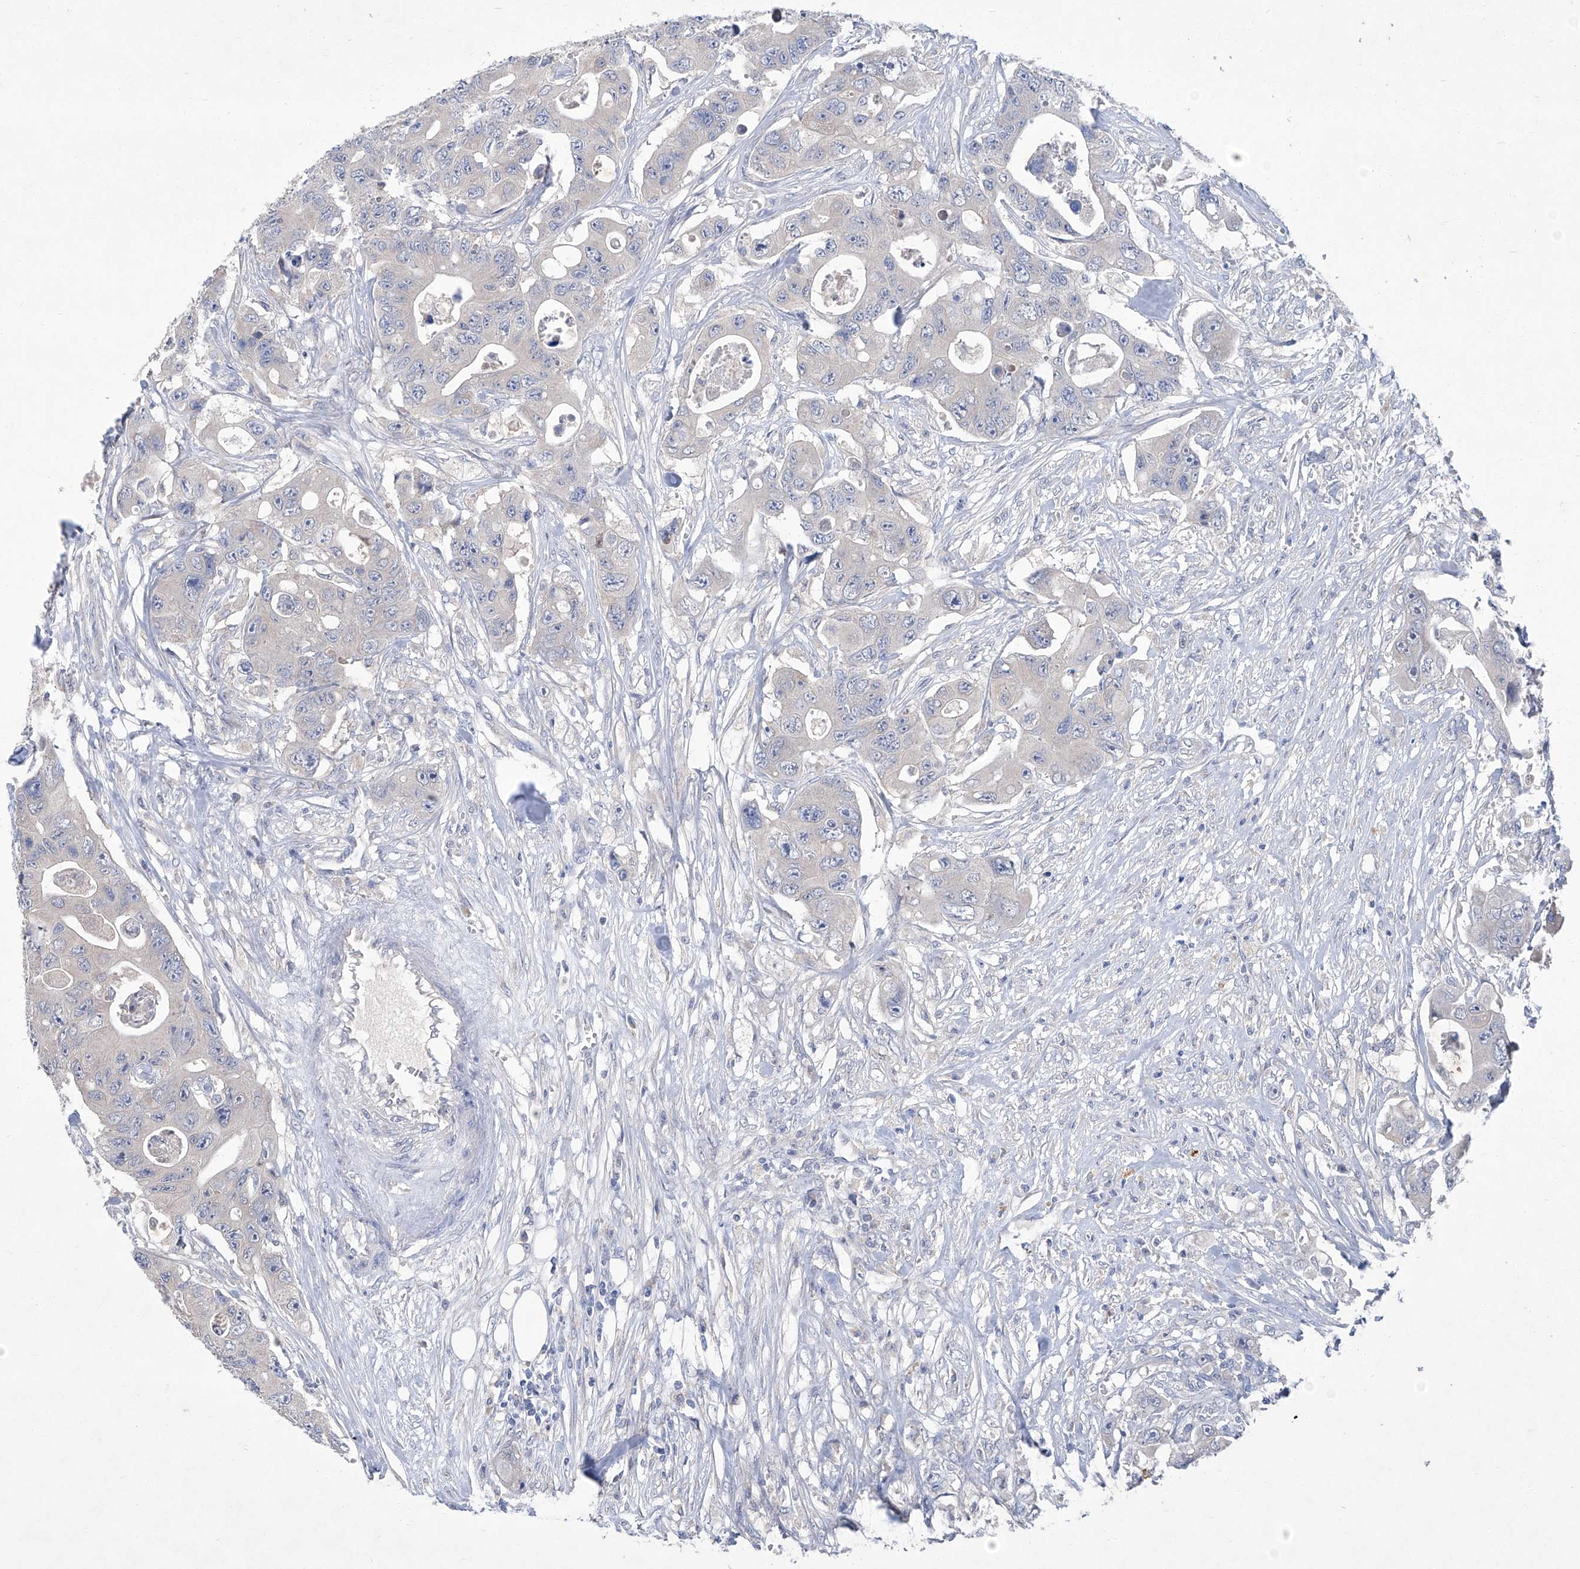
{"staining": {"intensity": "negative", "quantity": "none", "location": "none"}, "tissue": "colorectal cancer", "cell_type": "Tumor cells", "image_type": "cancer", "snomed": [{"axis": "morphology", "description": "Adenocarcinoma, NOS"}, {"axis": "topography", "description": "Colon"}], "caption": "Tumor cells show no significant staining in adenocarcinoma (colorectal).", "gene": "SBK2", "patient": {"sex": "female", "age": 46}}